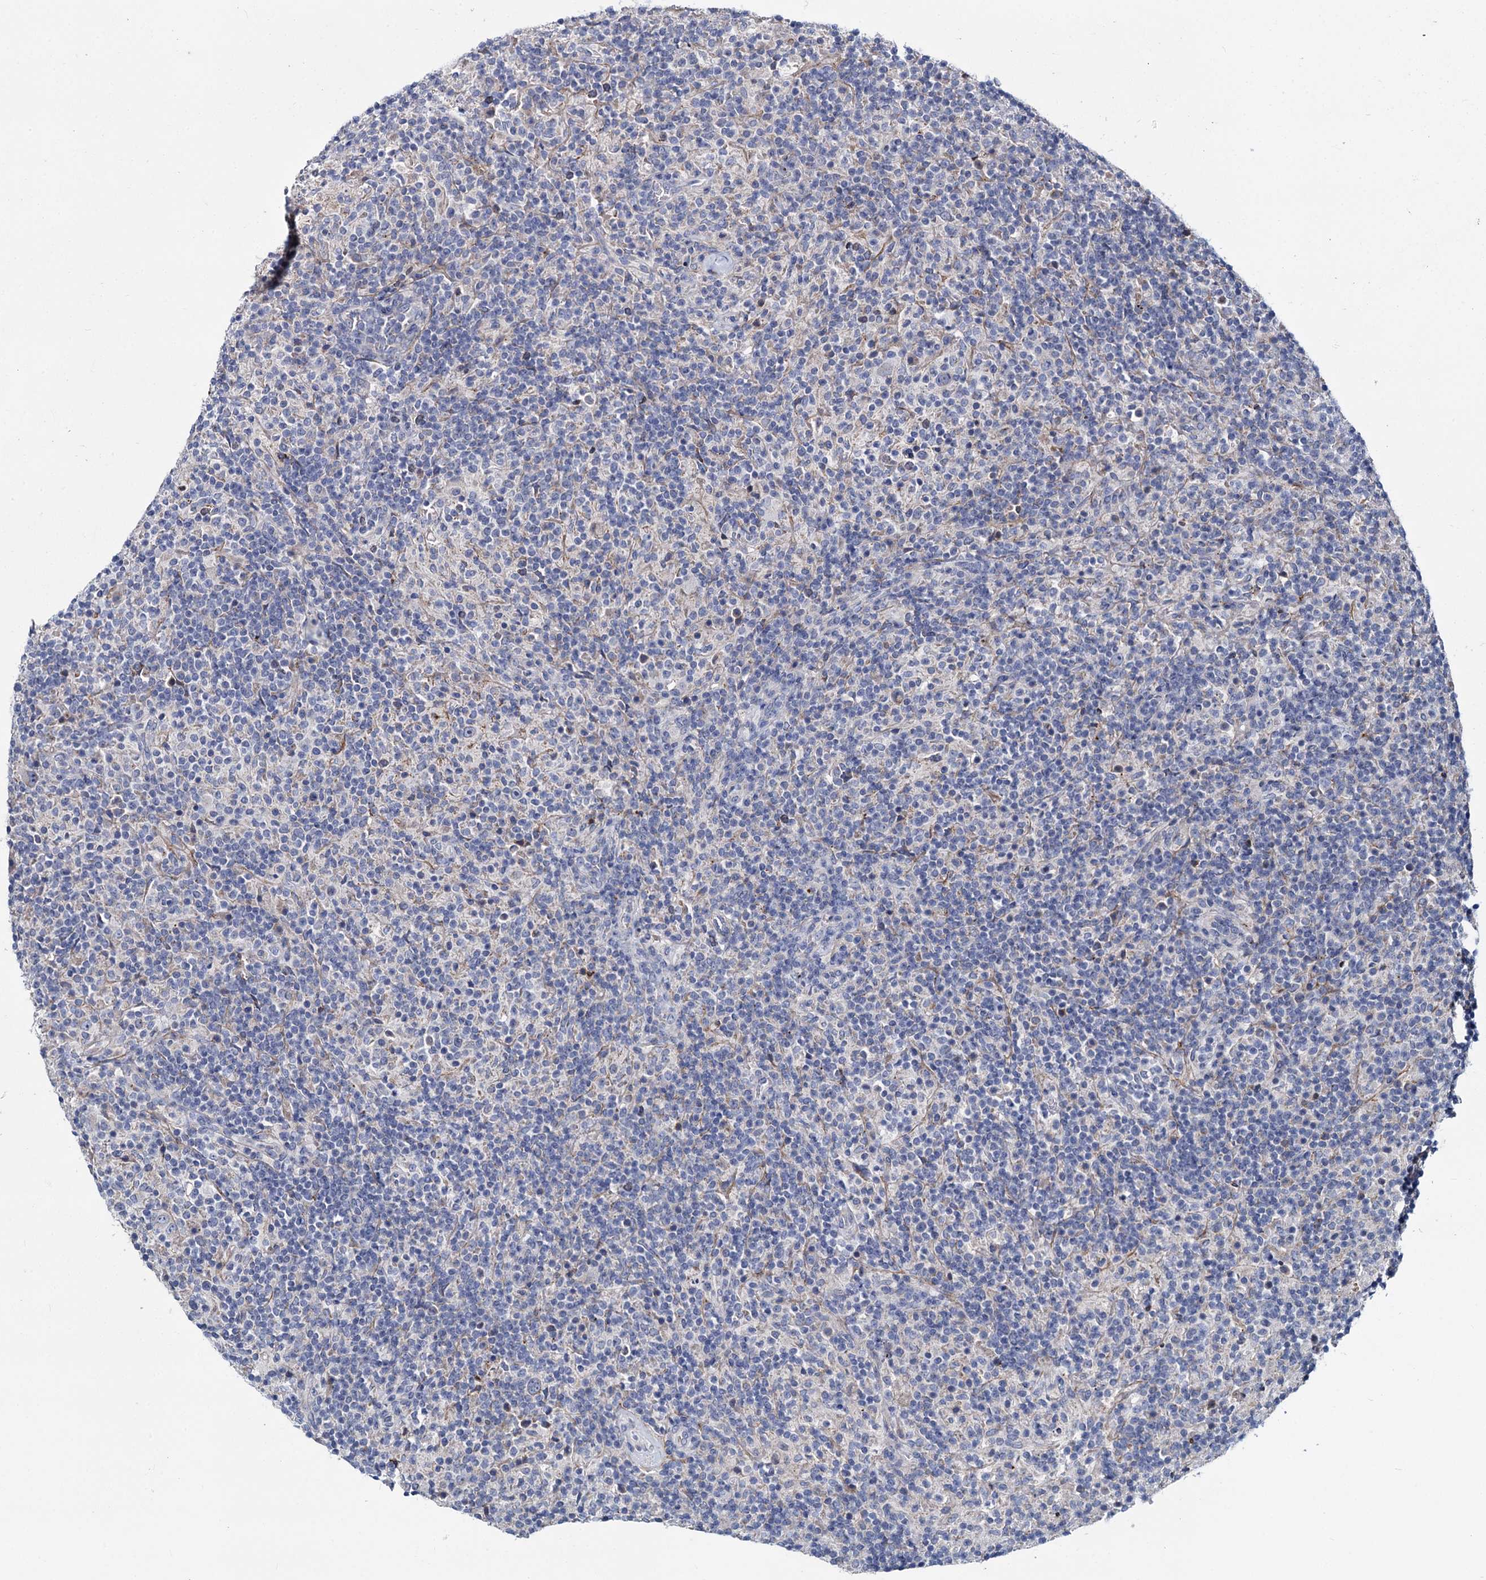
{"staining": {"intensity": "weak", "quantity": "<25%", "location": "cytoplasmic/membranous"}, "tissue": "lymphoma", "cell_type": "Tumor cells", "image_type": "cancer", "snomed": [{"axis": "morphology", "description": "Hodgkin's disease, NOS"}, {"axis": "topography", "description": "Lymph node"}], "caption": "DAB (3,3'-diaminobenzidine) immunohistochemical staining of lymphoma exhibits no significant positivity in tumor cells.", "gene": "DCUN1D2", "patient": {"sex": "male", "age": 70}}